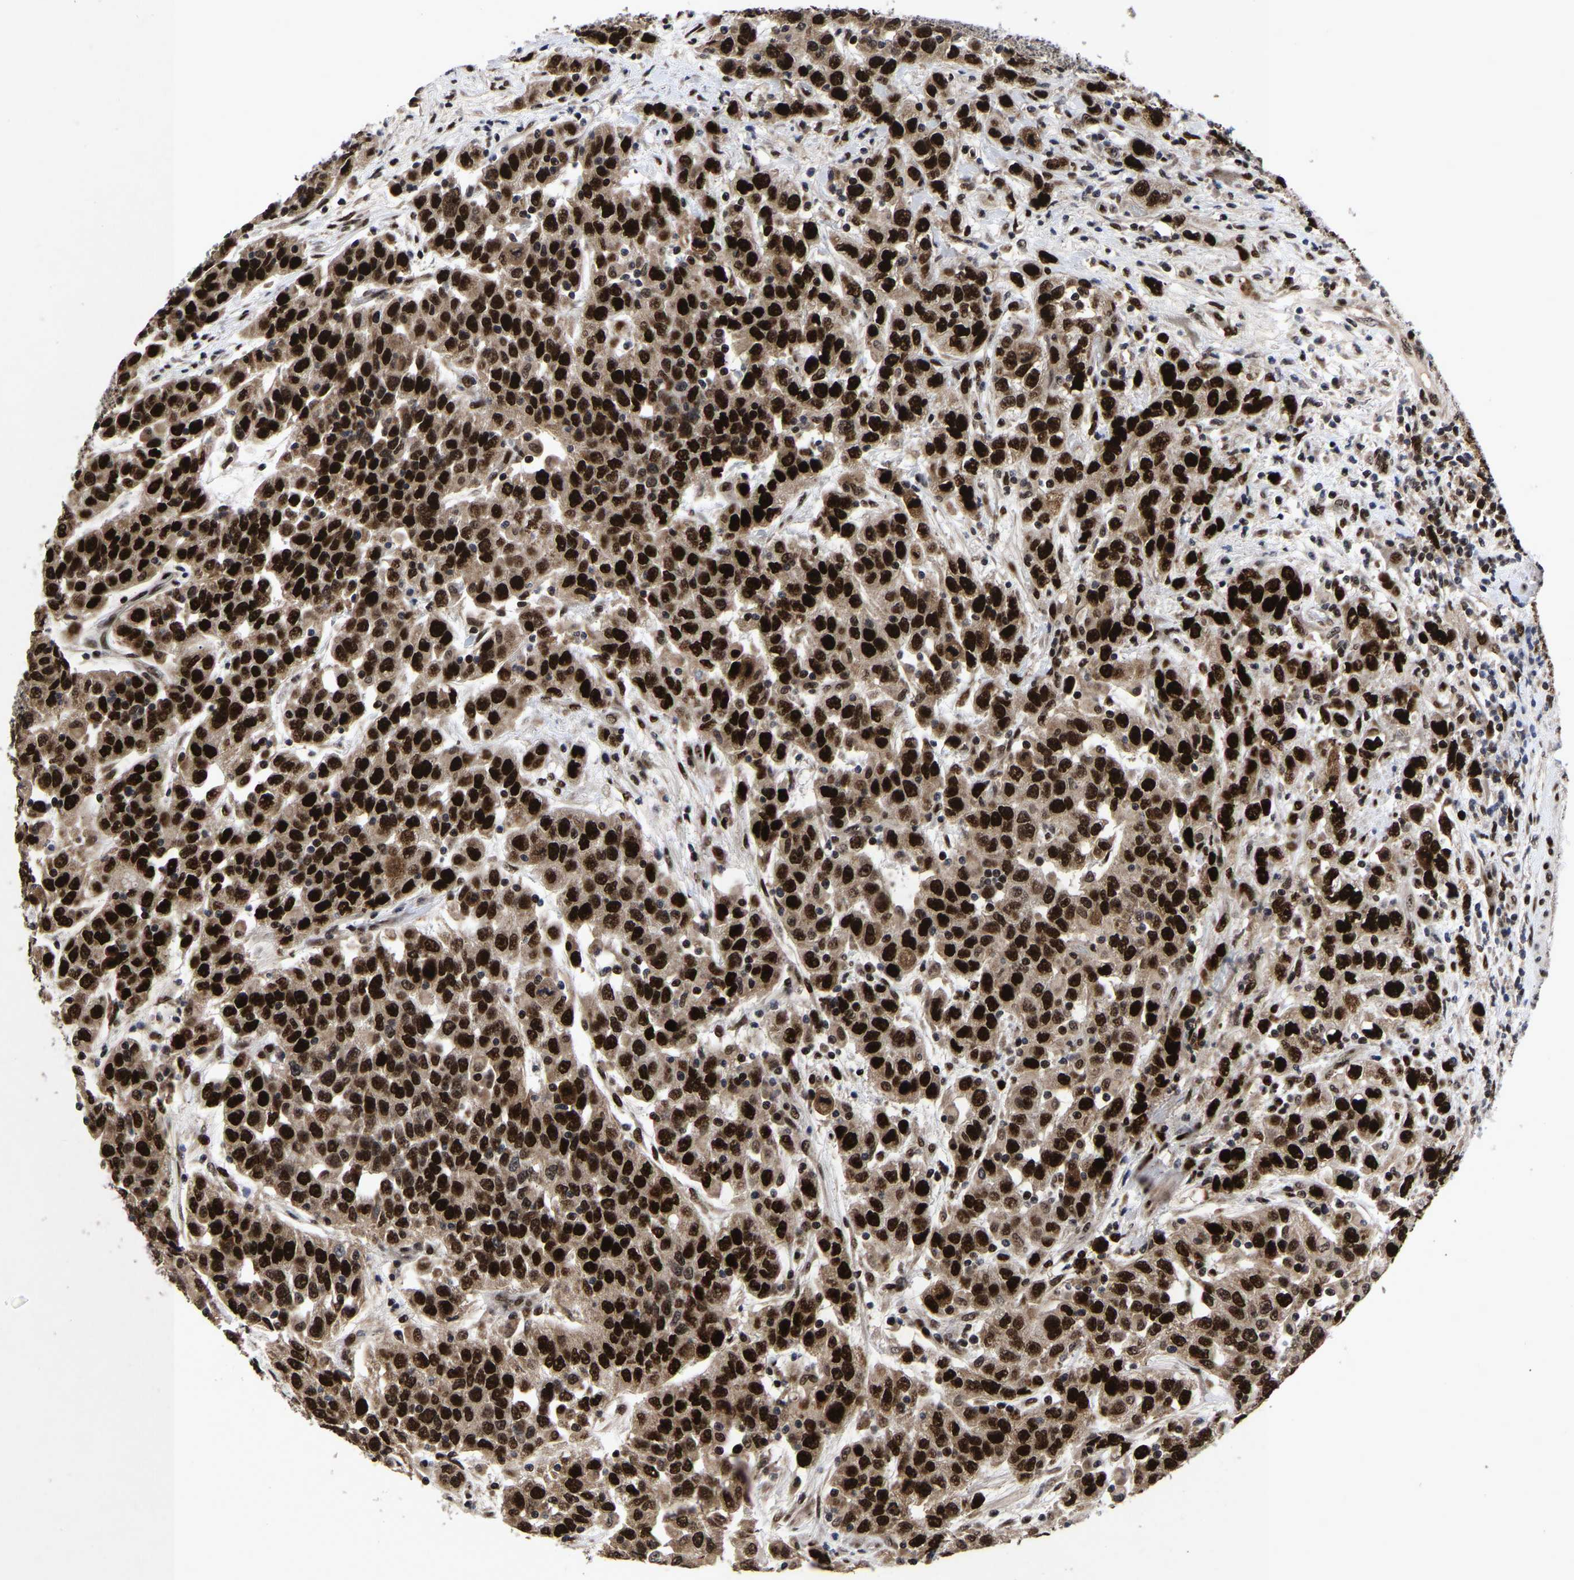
{"staining": {"intensity": "strong", "quantity": ">75%", "location": "cytoplasmic/membranous,nuclear"}, "tissue": "urothelial cancer", "cell_type": "Tumor cells", "image_type": "cancer", "snomed": [{"axis": "morphology", "description": "Urothelial carcinoma, High grade"}, {"axis": "topography", "description": "Urinary bladder"}], "caption": "High-grade urothelial carcinoma stained for a protein reveals strong cytoplasmic/membranous and nuclear positivity in tumor cells.", "gene": "JUNB", "patient": {"sex": "female", "age": 80}}